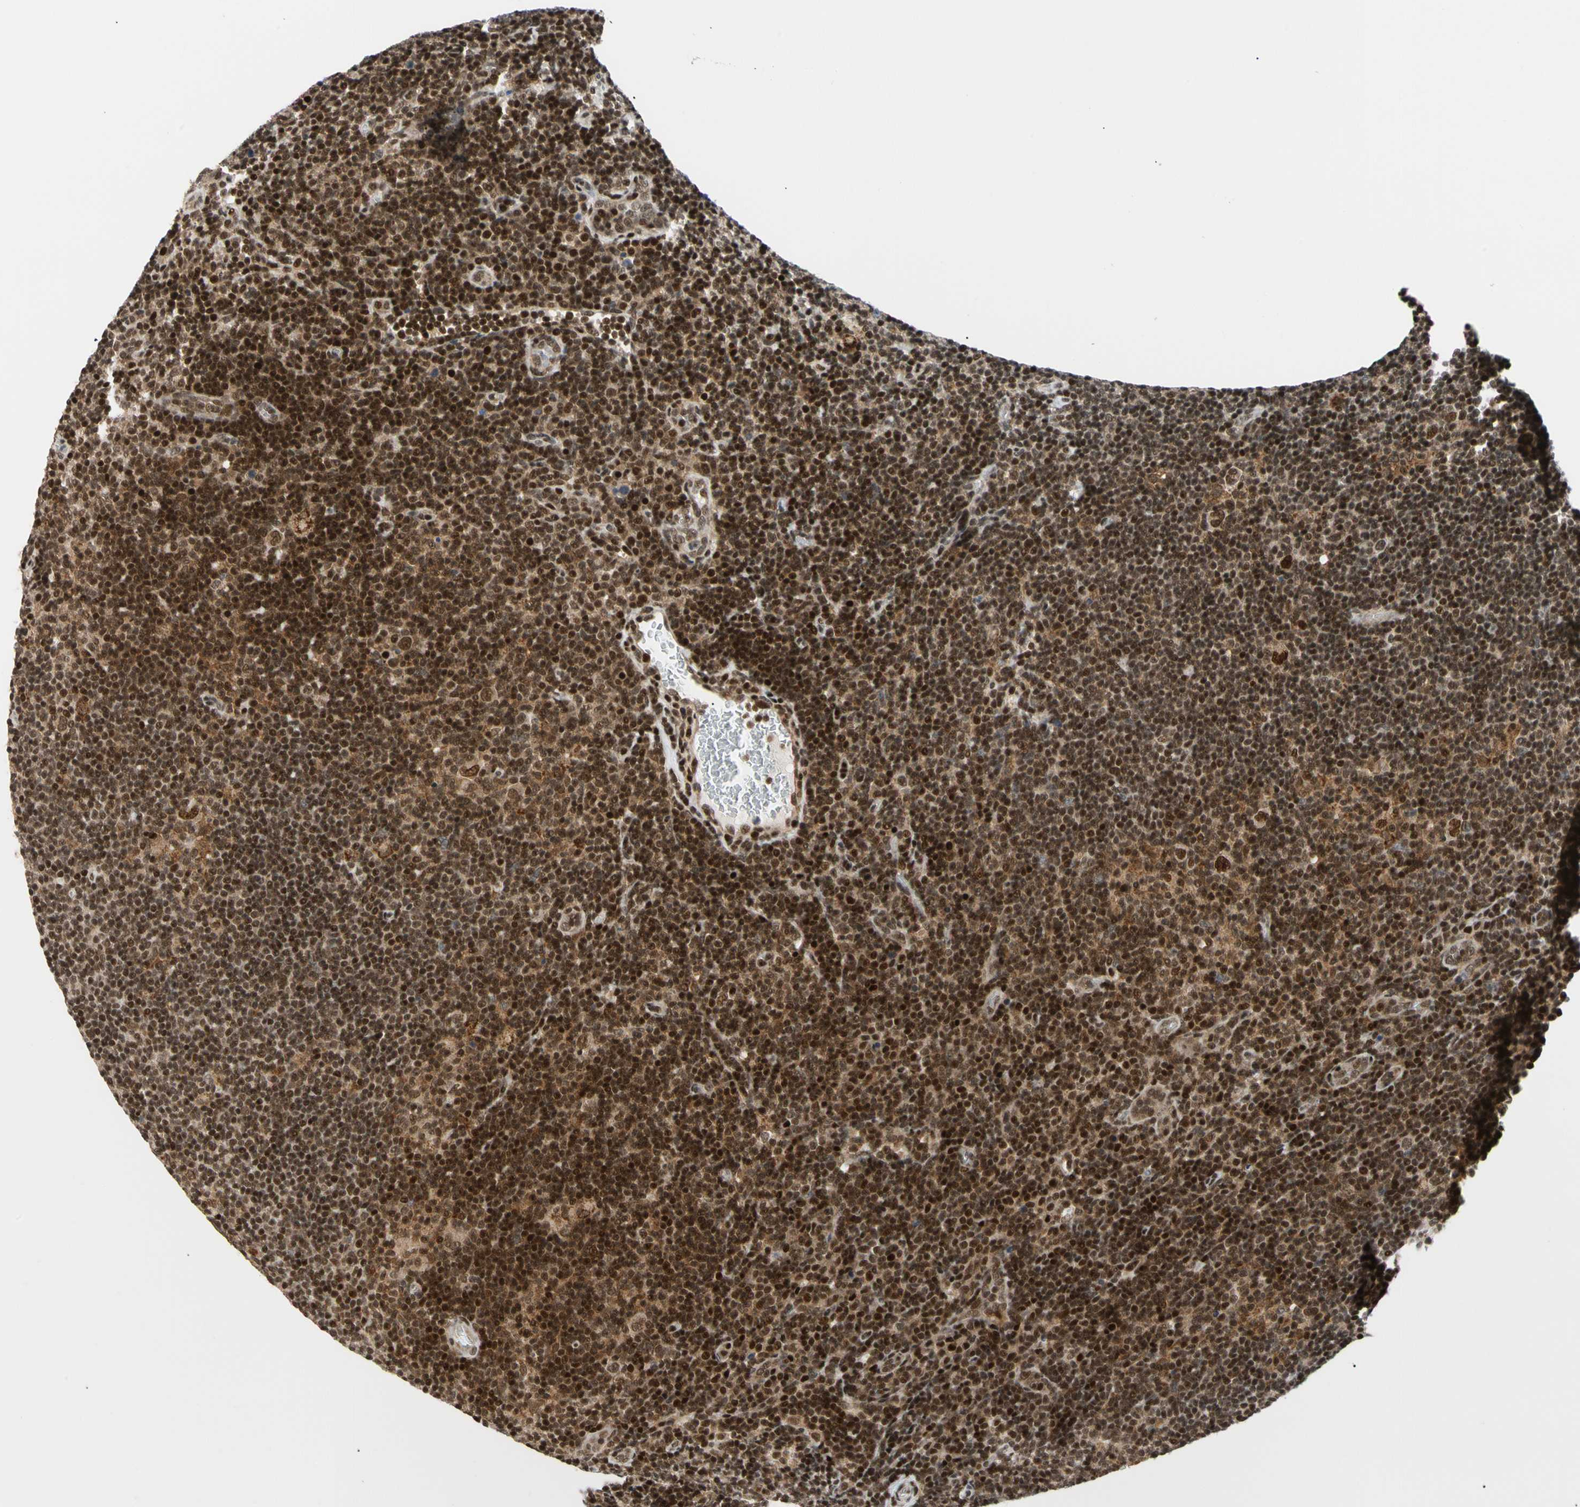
{"staining": {"intensity": "moderate", "quantity": ">75%", "location": "nuclear"}, "tissue": "lymphoma", "cell_type": "Tumor cells", "image_type": "cancer", "snomed": [{"axis": "morphology", "description": "Hodgkin's disease, NOS"}, {"axis": "topography", "description": "Lymph node"}], "caption": "A brown stain shows moderate nuclear staining of a protein in human Hodgkin's disease tumor cells.", "gene": "E2F1", "patient": {"sex": "female", "age": 57}}